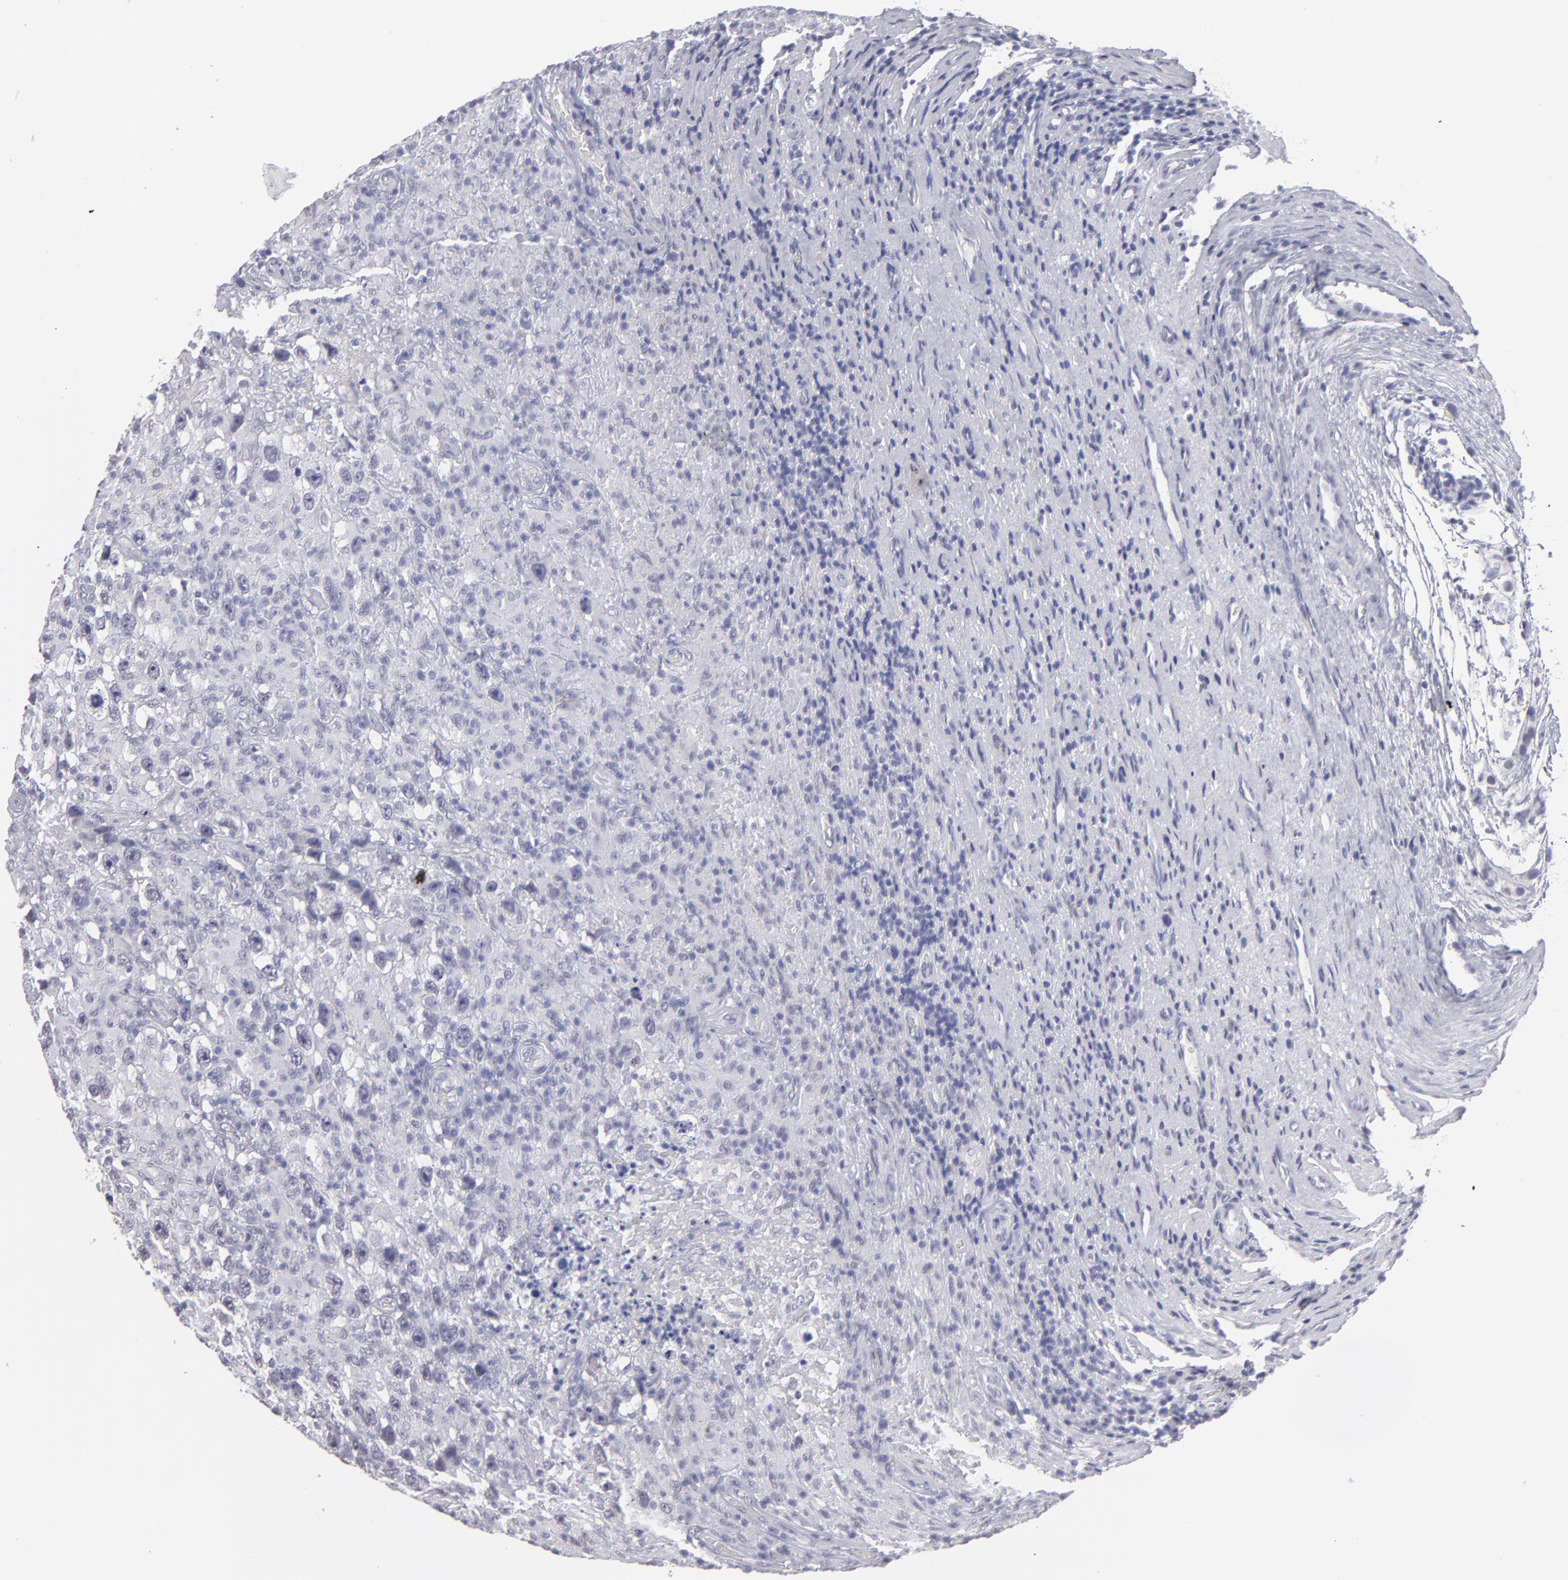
{"staining": {"intensity": "negative", "quantity": "none", "location": "none"}, "tissue": "testis cancer", "cell_type": "Tumor cells", "image_type": "cancer", "snomed": [{"axis": "morphology", "description": "Seminoma, NOS"}, {"axis": "topography", "description": "Testis"}], "caption": "Human seminoma (testis) stained for a protein using IHC shows no positivity in tumor cells.", "gene": "ALDOB", "patient": {"sex": "male", "age": 34}}